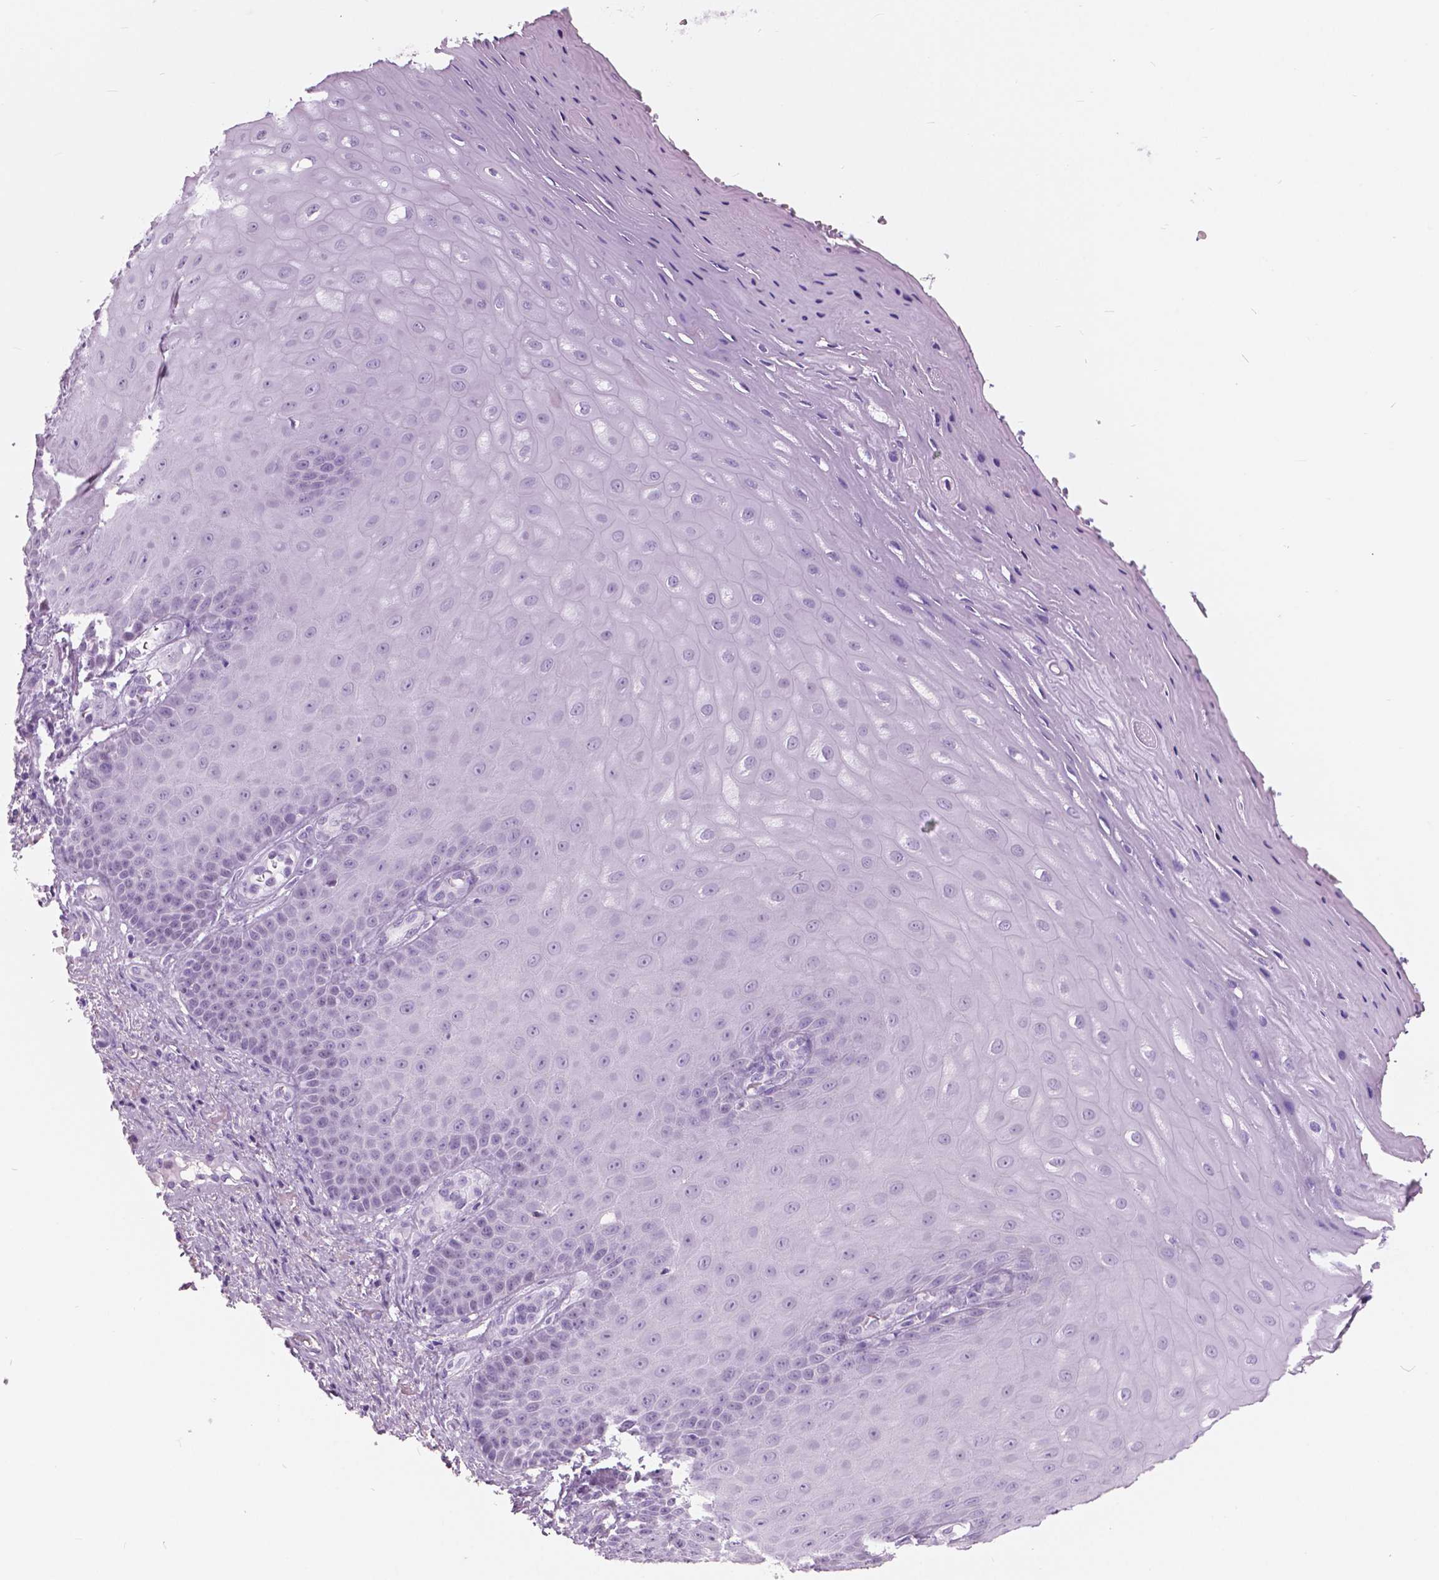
{"staining": {"intensity": "negative", "quantity": "none", "location": "none"}, "tissue": "vagina", "cell_type": "Squamous epithelial cells", "image_type": "normal", "snomed": [{"axis": "morphology", "description": "Normal tissue, NOS"}, {"axis": "topography", "description": "Vagina"}], "caption": "IHC photomicrograph of normal vagina: human vagina stained with DAB exhibits no significant protein expression in squamous epithelial cells.", "gene": "SFTPD", "patient": {"sex": "female", "age": 83}}